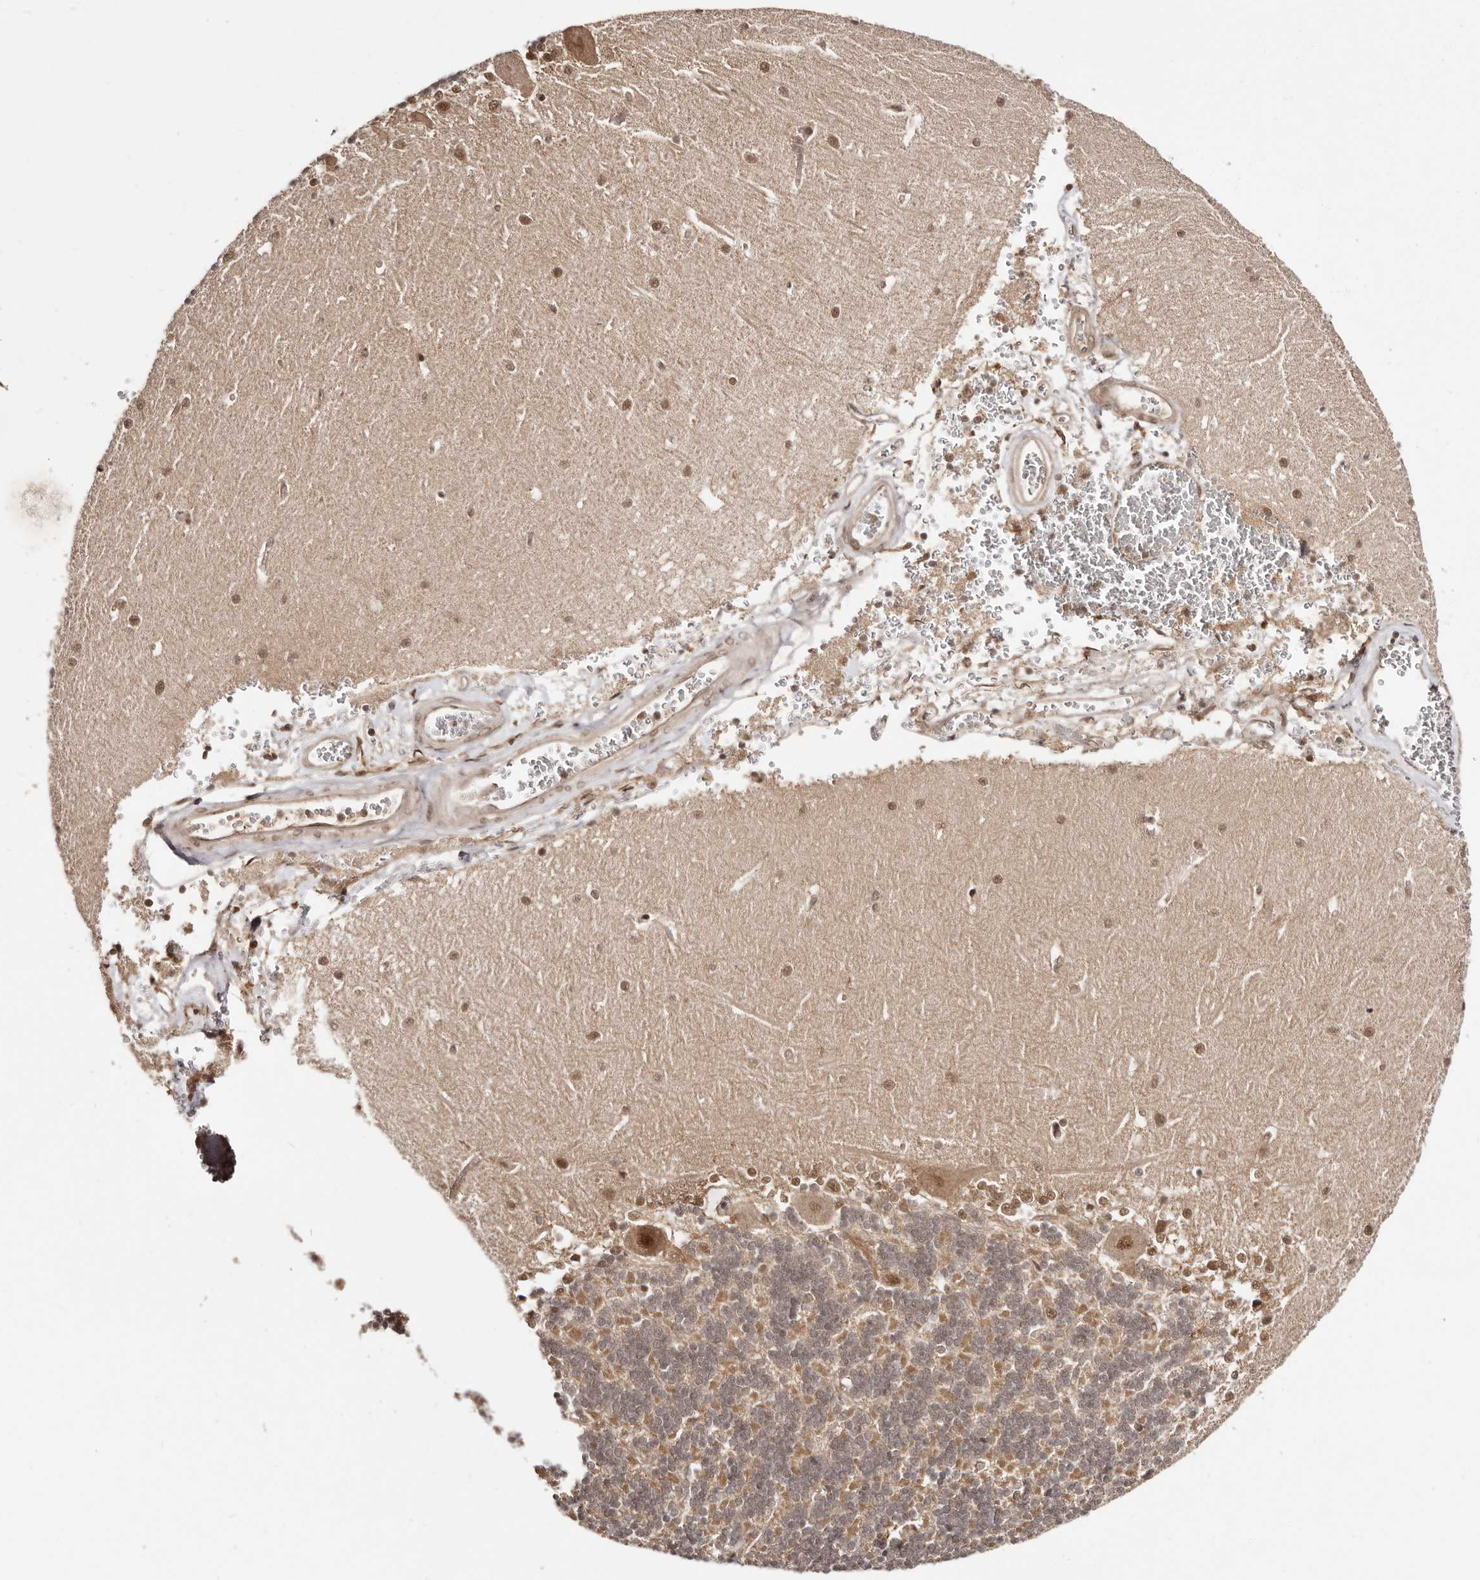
{"staining": {"intensity": "moderate", "quantity": ">75%", "location": "cytoplasmic/membranous"}, "tissue": "cerebellum", "cell_type": "Cells in granular layer", "image_type": "normal", "snomed": [{"axis": "morphology", "description": "Normal tissue, NOS"}, {"axis": "topography", "description": "Cerebellum"}], "caption": "Brown immunohistochemical staining in normal cerebellum exhibits moderate cytoplasmic/membranous expression in approximately >75% of cells in granular layer.", "gene": "MED8", "patient": {"sex": "male", "age": 37}}